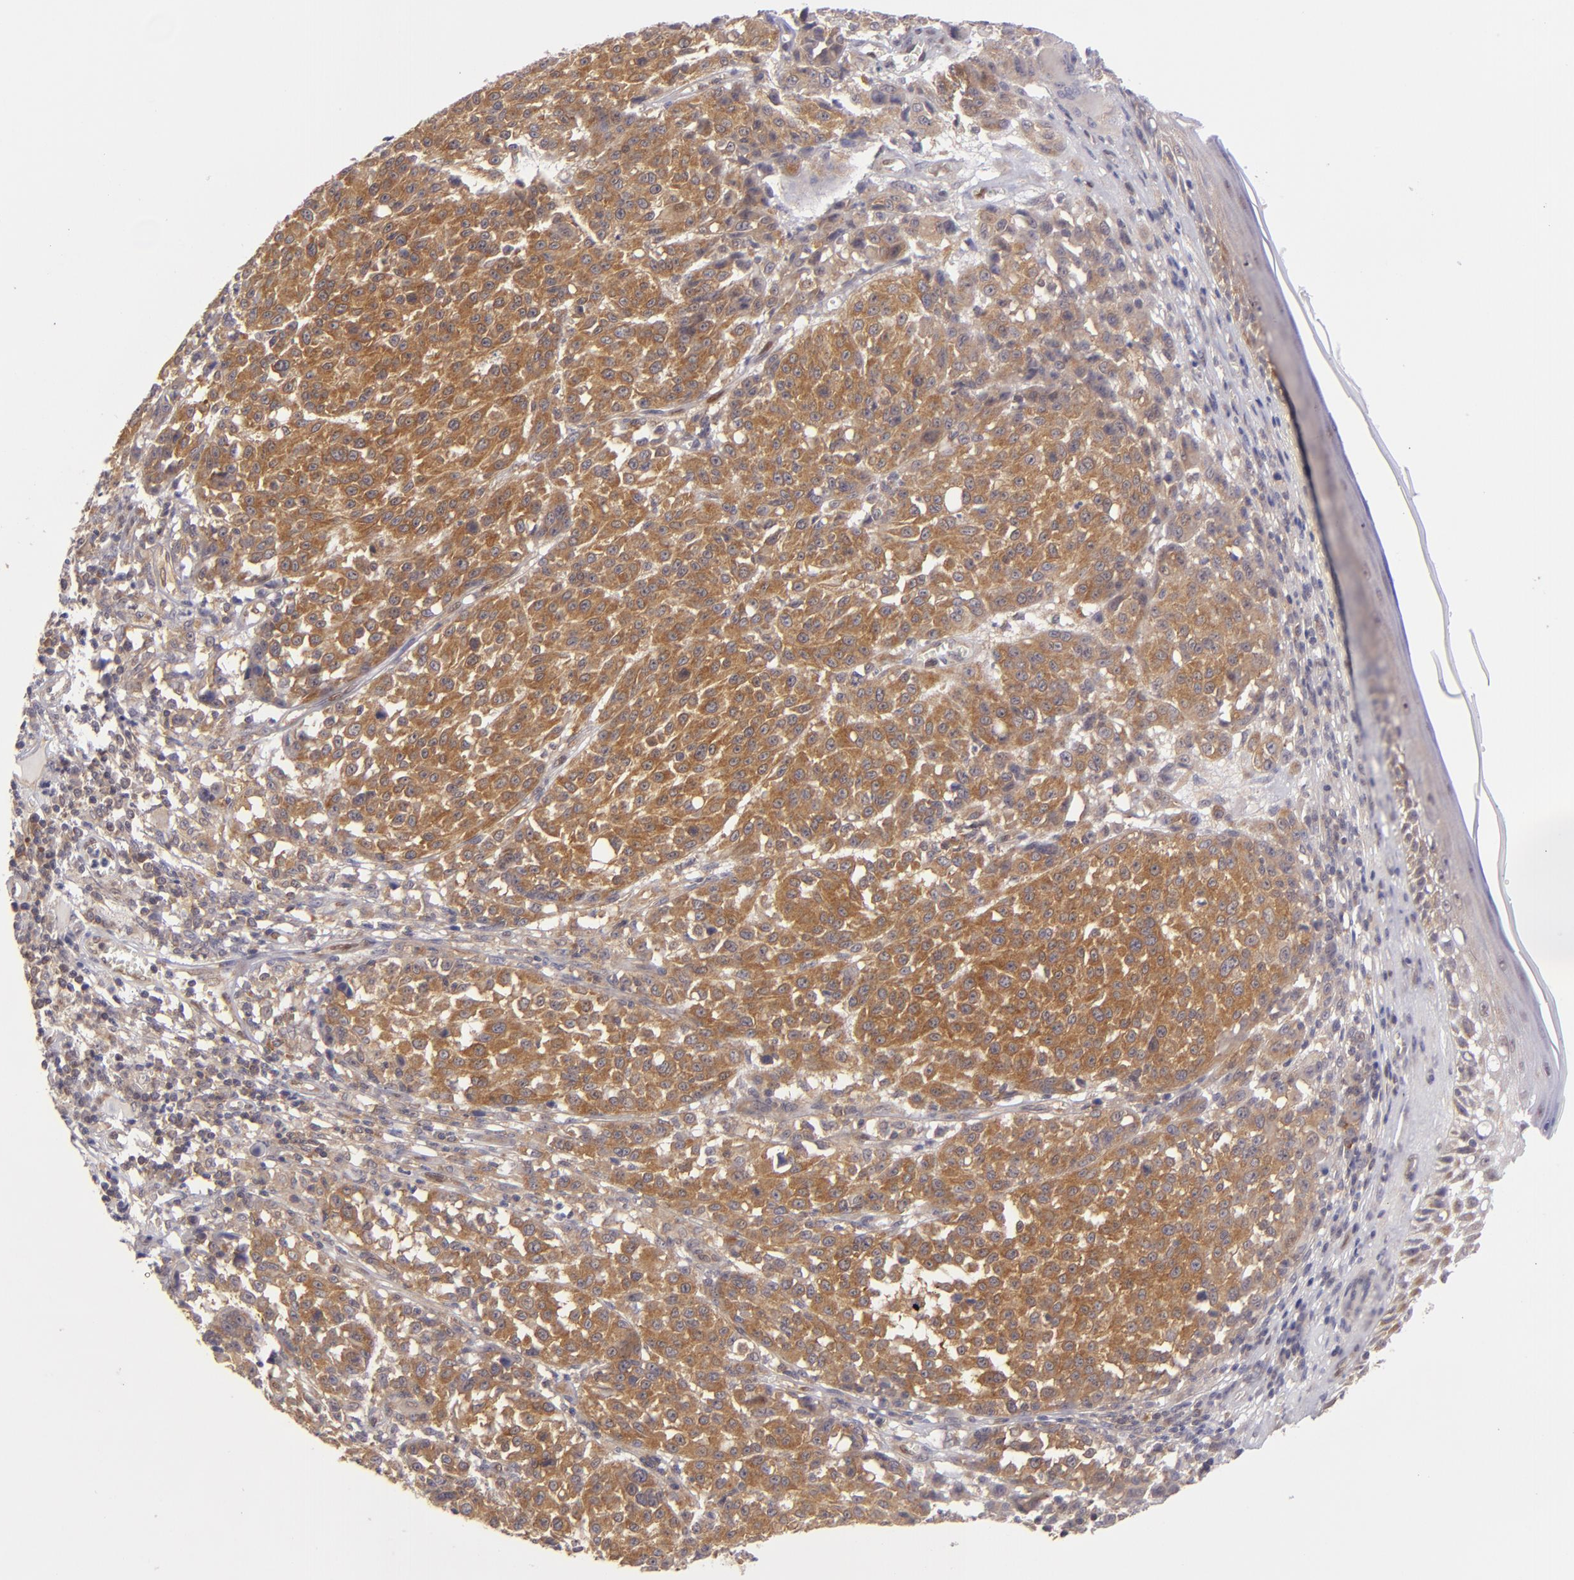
{"staining": {"intensity": "moderate", "quantity": ">75%", "location": "cytoplasmic/membranous"}, "tissue": "melanoma", "cell_type": "Tumor cells", "image_type": "cancer", "snomed": [{"axis": "morphology", "description": "Malignant melanoma, NOS"}, {"axis": "topography", "description": "Skin"}], "caption": "This micrograph reveals melanoma stained with immunohistochemistry (IHC) to label a protein in brown. The cytoplasmic/membranous of tumor cells show moderate positivity for the protein. Nuclei are counter-stained blue.", "gene": "PTPN13", "patient": {"sex": "female", "age": 49}}